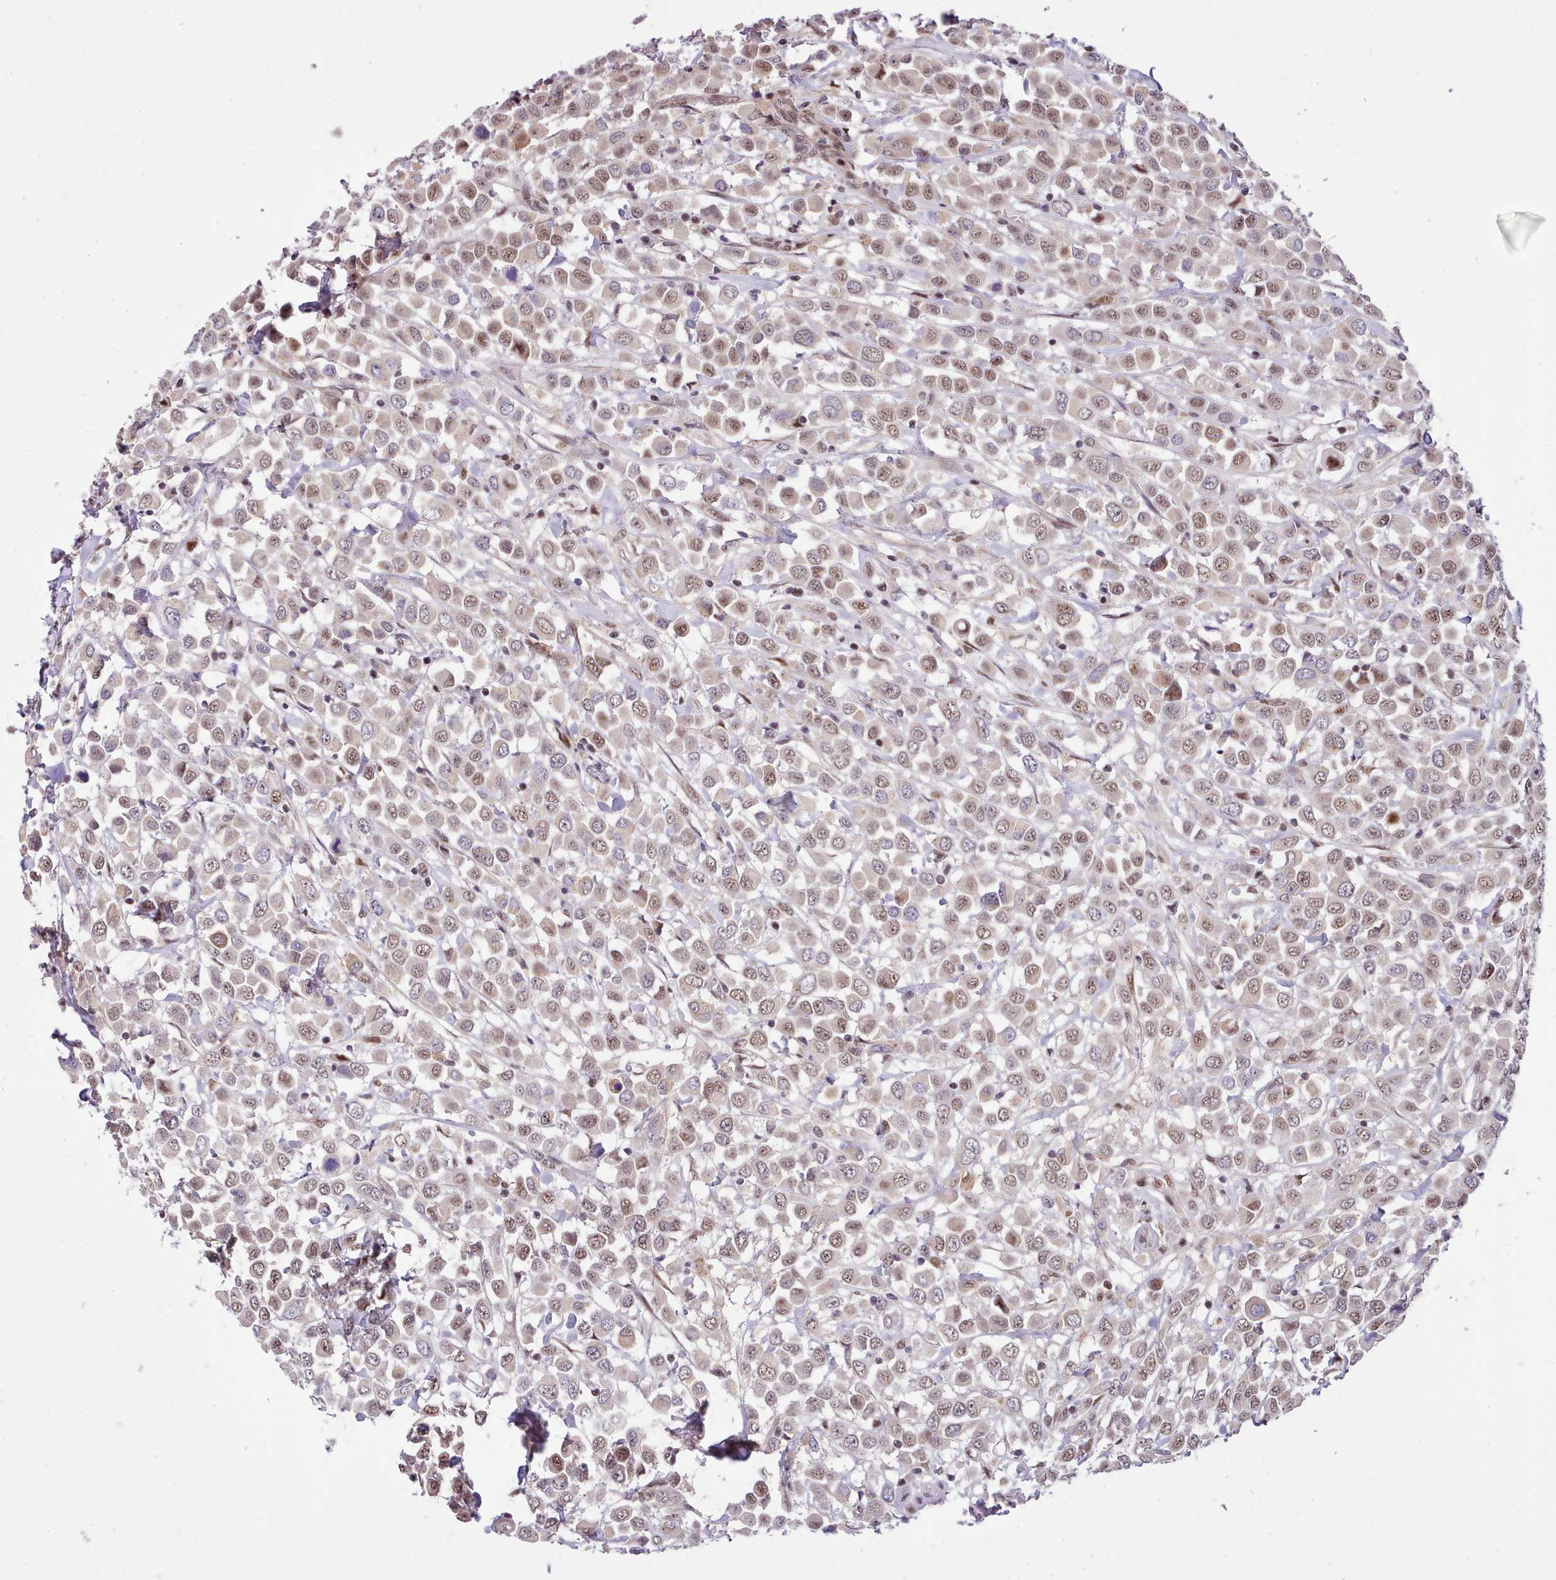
{"staining": {"intensity": "moderate", "quantity": ">75%", "location": "nuclear"}, "tissue": "breast cancer", "cell_type": "Tumor cells", "image_type": "cancer", "snomed": [{"axis": "morphology", "description": "Duct carcinoma"}, {"axis": "topography", "description": "Breast"}], "caption": "Immunohistochemical staining of breast cancer reveals medium levels of moderate nuclear positivity in about >75% of tumor cells.", "gene": "HOXB7", "patient": {"sex": "female", "age": 61}}